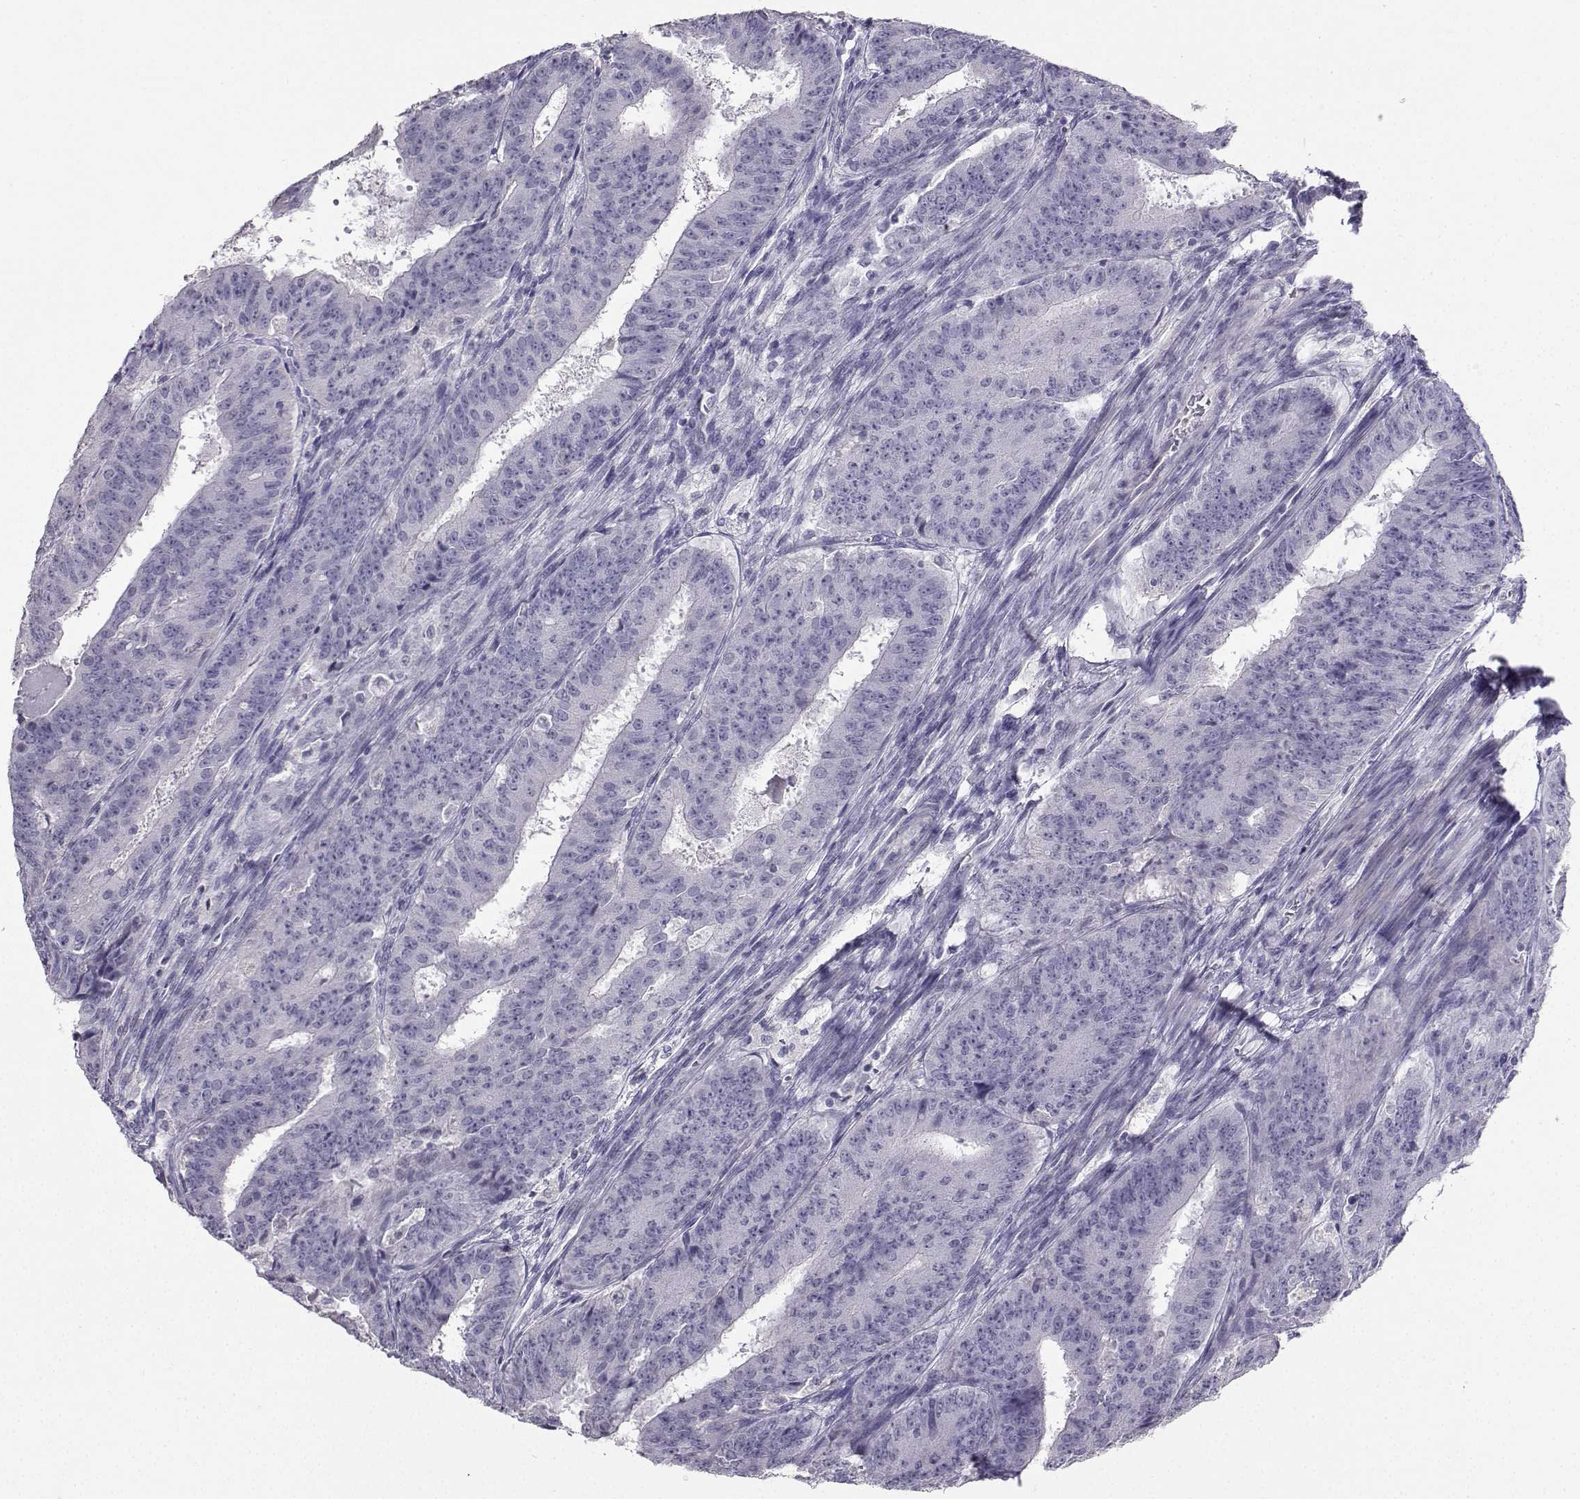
{"staining": {"intensity": "negative", "quantity": "none", "location": "none"}, "tissue": "ovarian cancer", "cell_type": "Tumor cells", "image_type": "cancer", "snomed": [{"axis": "morphology", "description": "Carcinoma, endometroid"}, {"axis": "topography", "description": "Ovary"}], "caption": "DAB (3,3'-diaminobenzidine) immunohistochemical staining of human ovarian endometroid carcinoma shows no significant expression in tumor cells.", "gene": "CARTPT", "patient": {"sex": "female", "age": 42}}